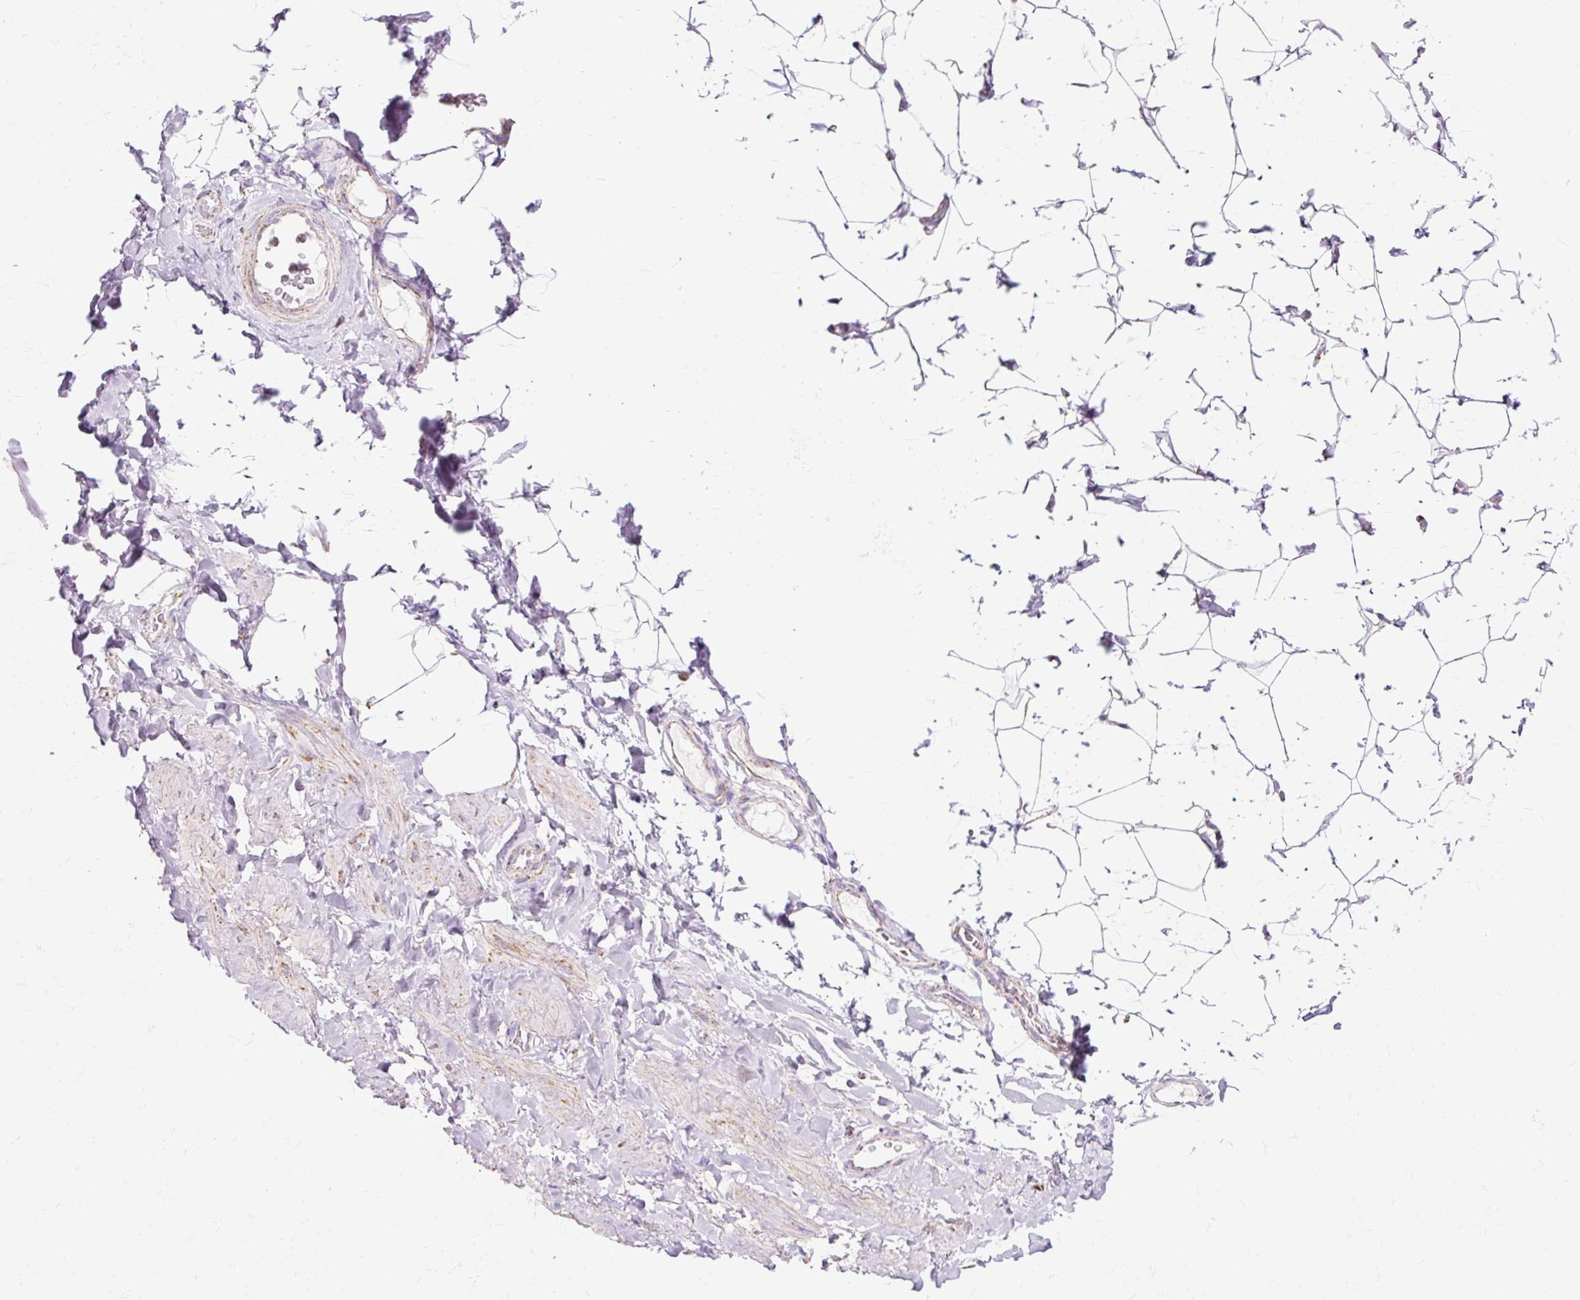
{"staining": {"intensity": "negative", "quantity": "none", "location": "none"}, "tissue": "adipose tissue", "cell_type": "Adipocytes", "image_type": "normal", "snomed": [{"axis": "morphology", "description": "Normal tissue, NOS"}, {"axis": "topography", "description": "Vascular tissue"}, {"axis": "topography", "description": "Peripheral nerve tissue"}], "caption": "This is a photomicrograph of immunohistochemistry (IHC) staining of benign adipose tissue, which shows no positivity in adipocytes.", "gene": "DLAT", "patient": {"sex": "male", "age": 41}}